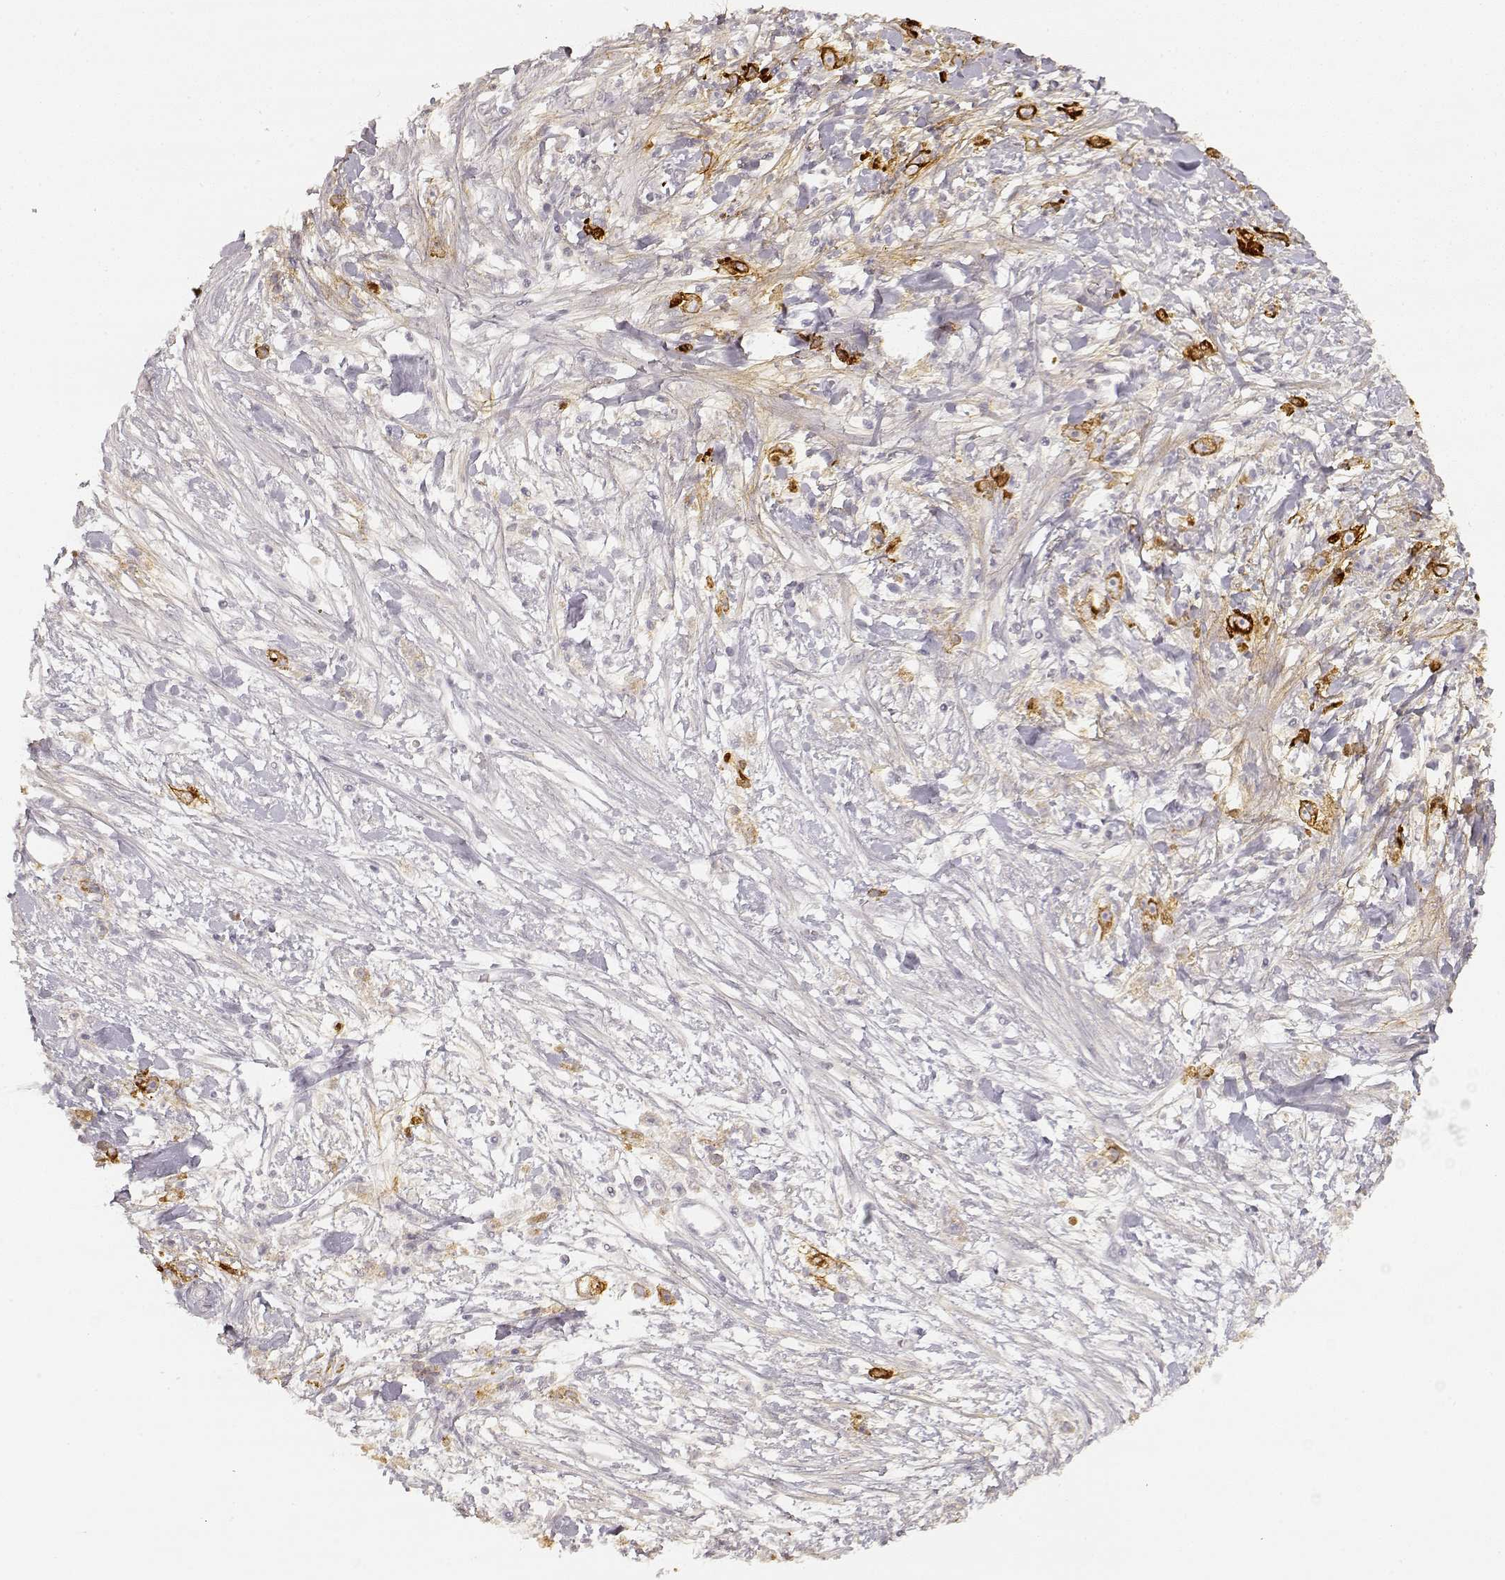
{"staining": {"intensity": "strong", "quantity": "<25%", "location": "cytoplasmic/membranous"}, "tissue": "stomach cancer", "cell_type": "Tumor cells", "image_type": "cancer", "snomed": [{"axis": "morphology", "description": "Adenocarcinoma, NOS"}, {"axis": "topography", "description": "Stomach"}], "caption": "Immunohistochemical staining of stomach cancer (adenocarcinoma) shows medium levels of strong cytoplasmic/membranous protein positivity in approximately <25% of tumor cells. (Stains: DAB (3,3'-diaminobenzidine) in brown, nuclei in blue, Microscopy: brightfield microscopy at high magnification).", "gene": "LAMC2", "patient": {"sex": "female", "age": 59}}